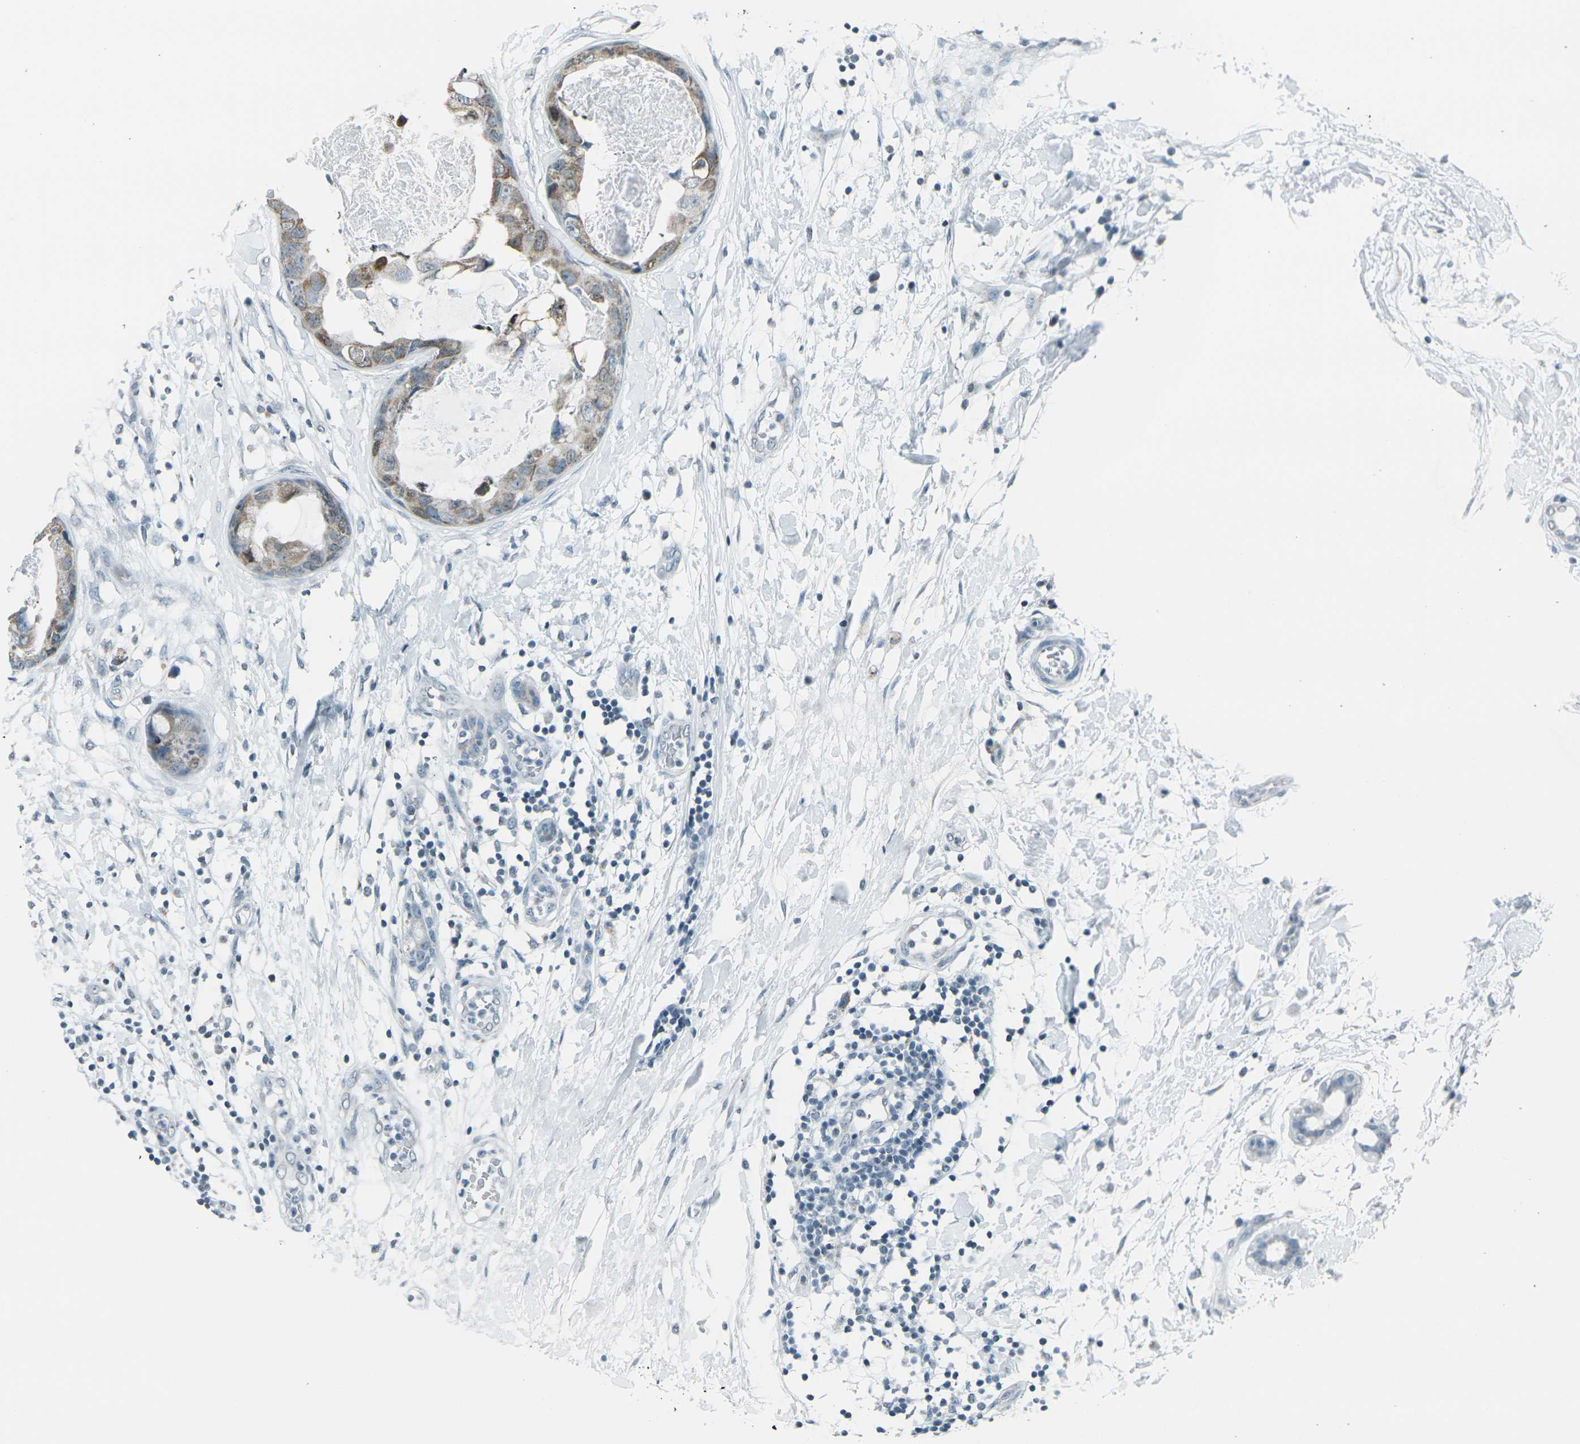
{"staining": {"intensity": "weak", "quantity": "25%-75%", "location": "cytoplasmic/membranous"}, "tissue": "breast cancer", "cell_type": "Tumor cells", "image_type": "cancer", "snomed": [{"axis": "morphology", "description": "Duct carcinoma"}, {"axis": "topography", "description": "Breast"}], "caption": "High-power microscopy captured an immunohistochemistry image of breast invasive ductal carcinoma, revealing weak cytoplasmic/membranous positivity in about 25%-75% of tumor cells. The protein is stained brown, and the nuclei are stained in blue (DAB IHC with brightfield microscopy, high magnification).", "gene": "H2BC1", "patient": {"sex": "female", "age": 40}}